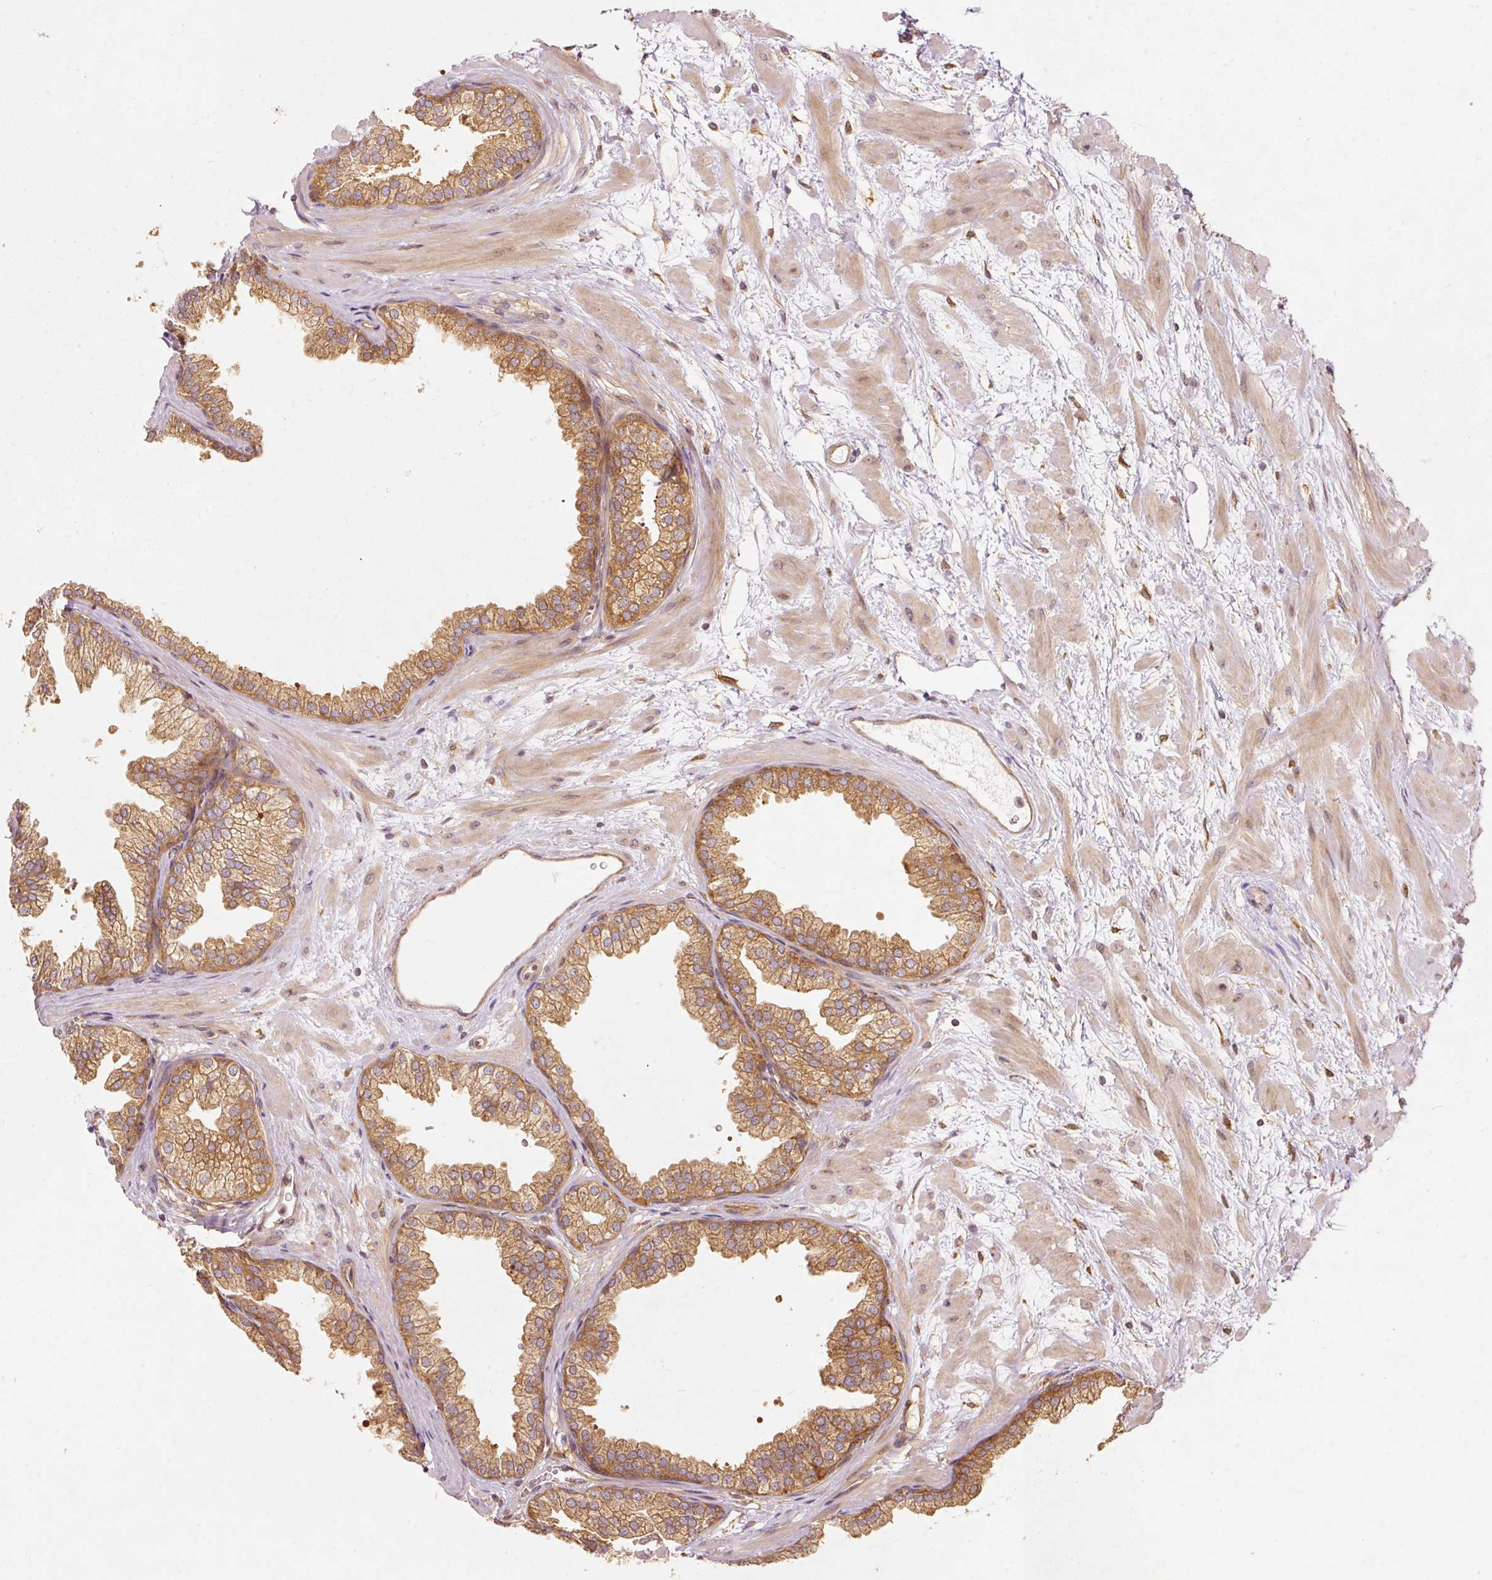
{"staining": {"intensity": "moderate", "quantity": ">75%", "location": "cytoplasmic/membranous"}, "tissue": "prostate", "cell_type": "Glandular cells", "image_type": "normal", "snomed": [{"axis": "morphology", "description": "Normal tissue, NOS"}, {"axis": "topography", "description": "Prostate"}], "caption": "Immunohistochemical staining of unremarkable human prostate exhibits medium levels of moderate cytoplasmic/membranous positivity in about >75% of glandular cells.", "gene": "EIF3B", "patient": {"sex": "male", "age": 37}}